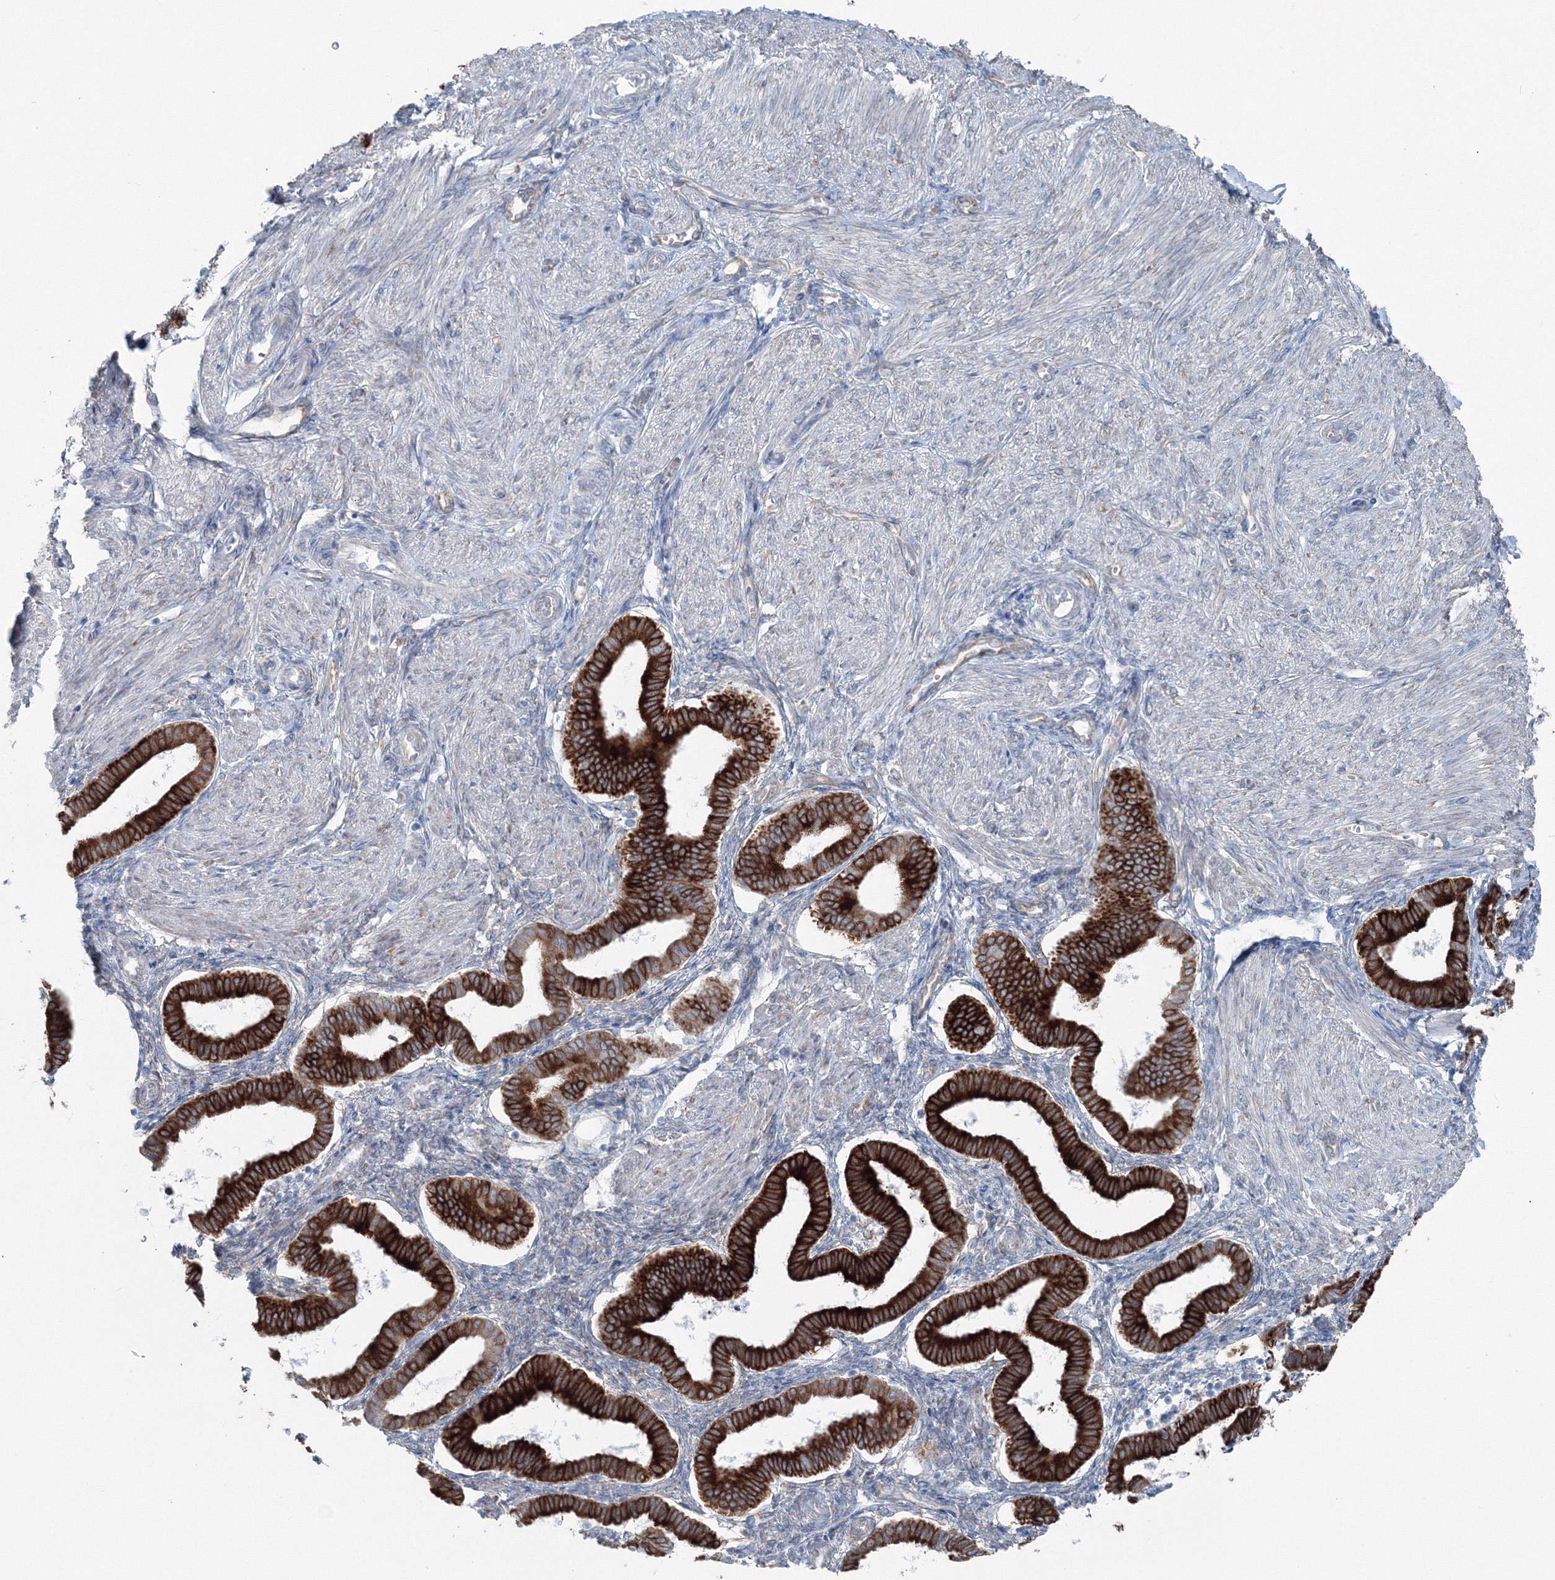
{"staining": {"intensity": "weak", "quantity": "<25%", "location": "cytoplasmic/membranous"}, "tissue": "endometrium", "cell_type": "Cells in endometrial stroma", "image_type": "normal", "snomed": [{"axis": "morphology", "description": "Normal tissue, NOS"}, {"axis": "topography", "description": "Endometrium"}], "caption": "Endometrium was stained to show a protein in brown. There is no significant positivity in cells in endometrial stroma. (Stains: DAB immunohistochemistry (IHC) with hematoxylin counter stain, Microscopy: brightfield microscopy at high magnification).", "gene": "ENSG00000285283", "patient": {"sex": "female", "age": 24}}